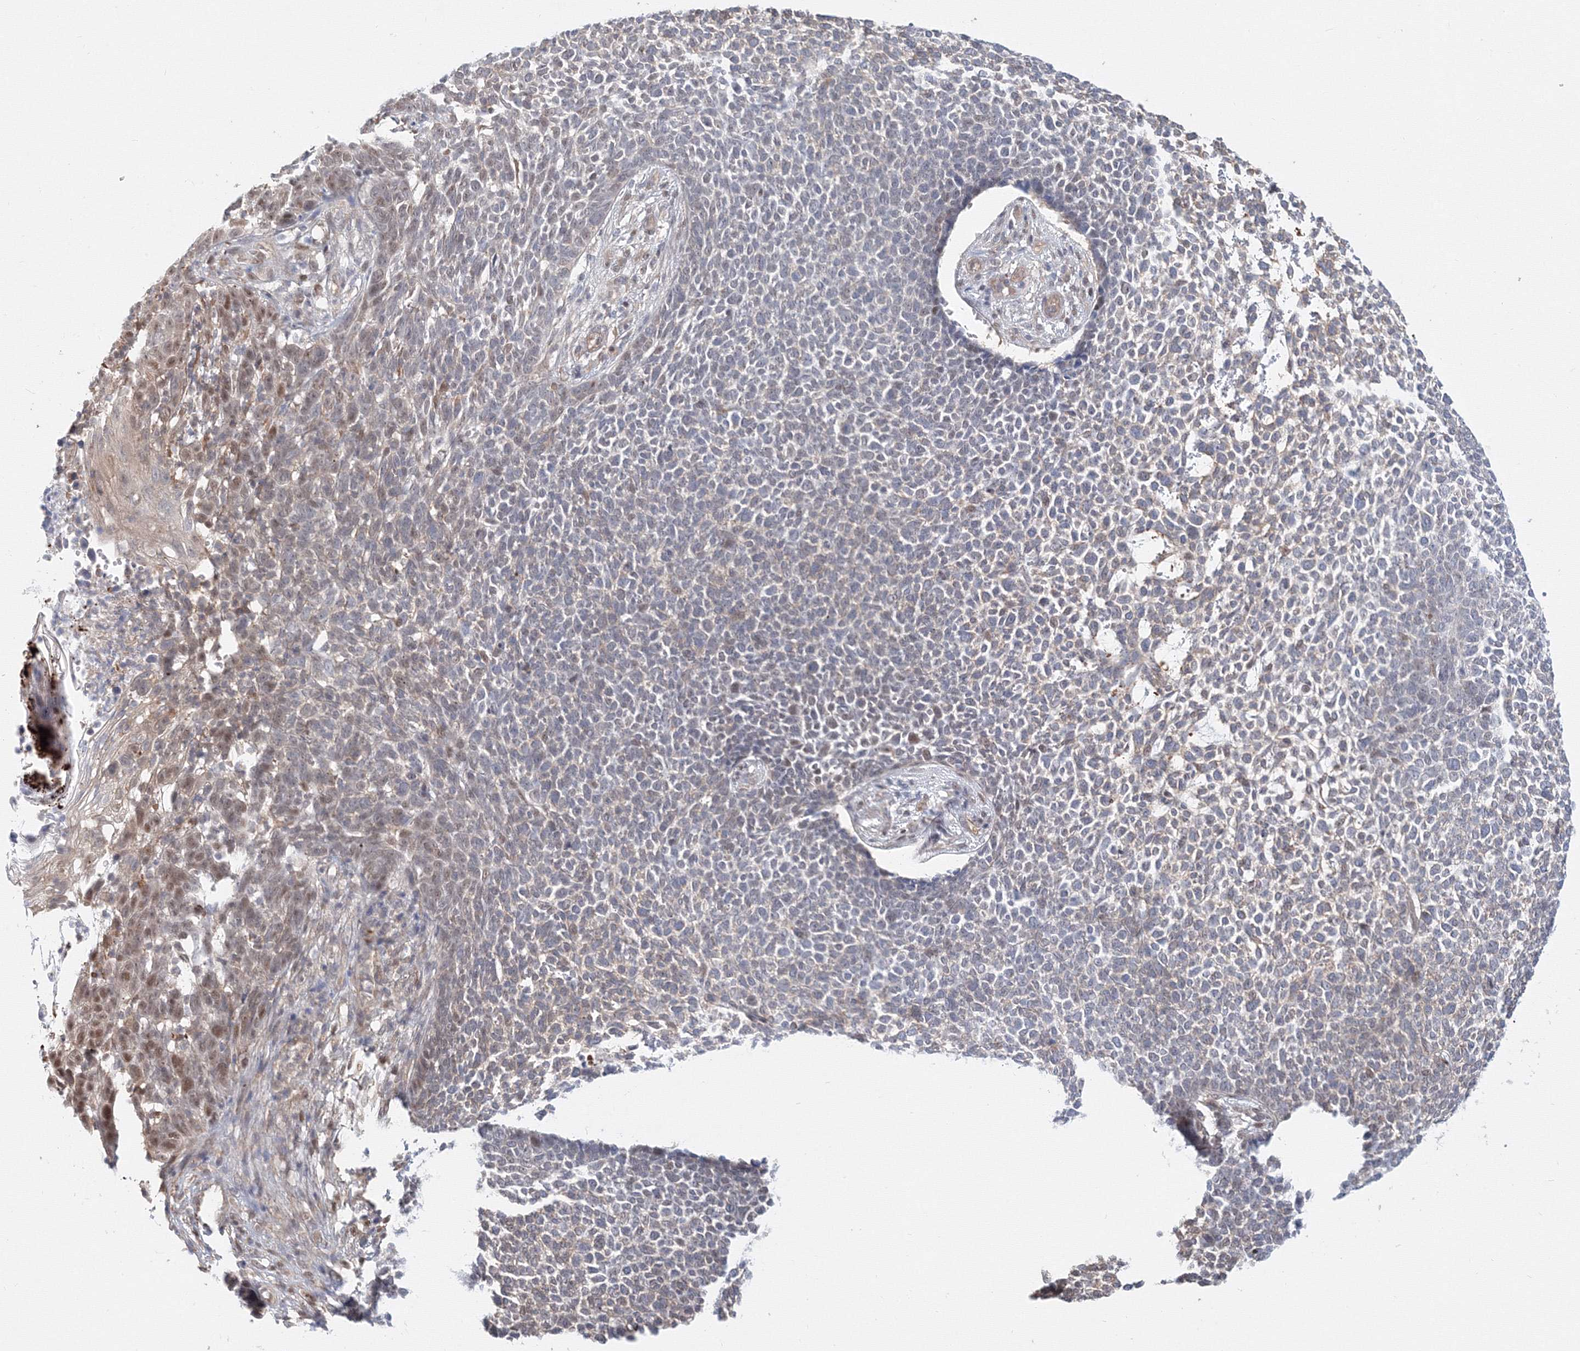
{"staining": {"intensity": "moderate", "quantity": "<25%", "location": "cytoplasmic/membranous,nuclear"}, "tissue": "skin cancer", "cell_type": "Tumor cells", "image_type": "cancer", "snomed": [{"axis": "morphology", "description": "Basal cell carcinoma"}, {"axis": "topography", "description": "Skin"}], "caption": "Basal cell carcinoma (skin) stained for a protein exhibits moderate cytoplasmic/membranous and nuclear positivity in tumor cells.", "gene": "ARHGAP21", "patient": {"sex": "female", "age": 84}}